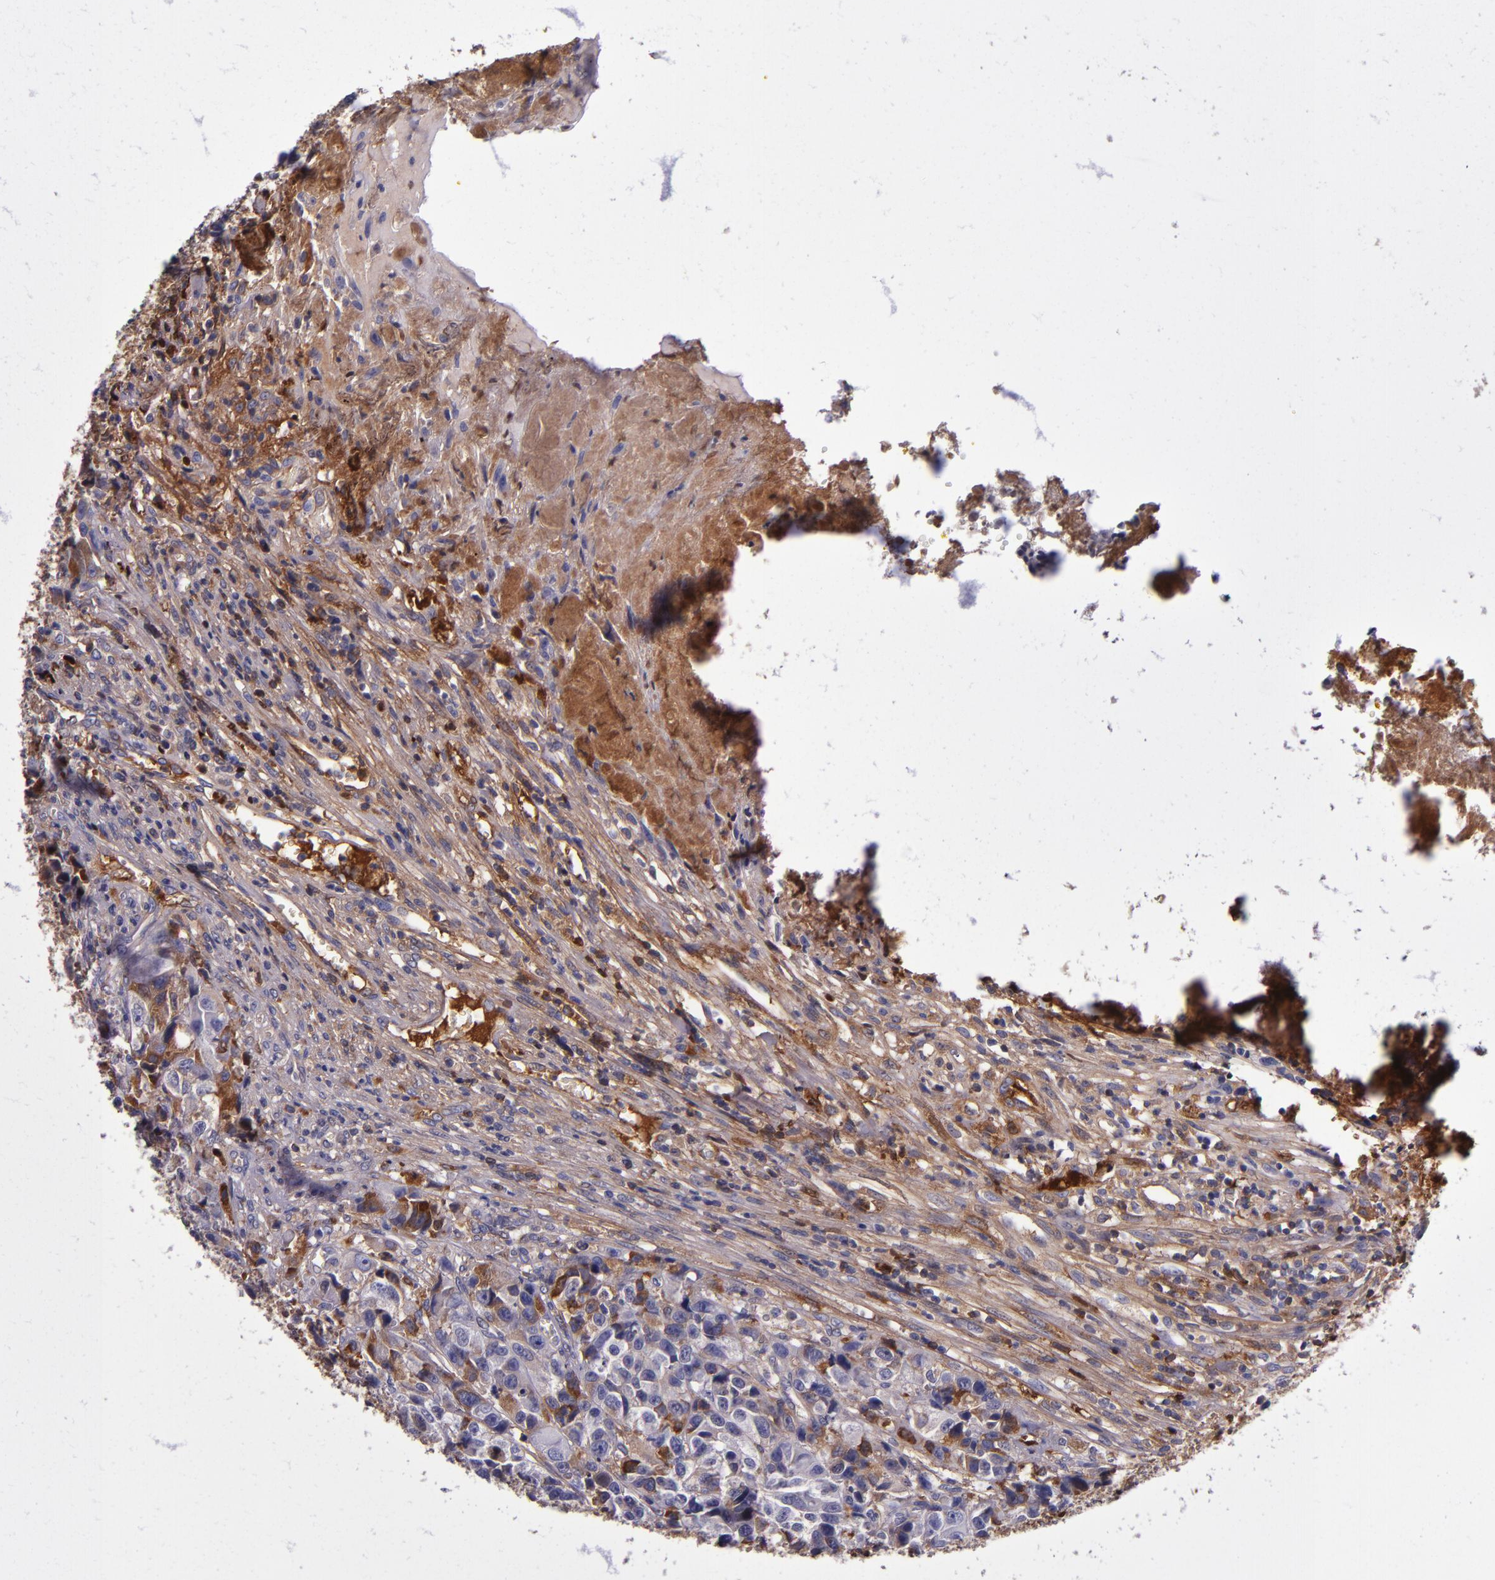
{"staining": {"intensity": "moderate", "quantity": "25%-75%", "location": "cytoplasmic/membranous"}, "tissue": "urothelial cancer", "cell_type": "Tumor cells", "image_type": "cancer", "snomed": [{"axis": "morphology", "description": "Urothelial carcinoma, High grade"}, {"axis": "topography", "description": "Urinary bladder"}], "caption": "A micrograph of high-grade urothelial carcinoma stained for a protein demonstrates moderate cytoplasmic/membranous brown staining in tumor cells. (Stains: DAB in brown, nuclei in blue, Microscopy: brightfield microscopy at high magnification).", "gene": "CLEC3B", "patient": {"sex": "female", "age": 81}}